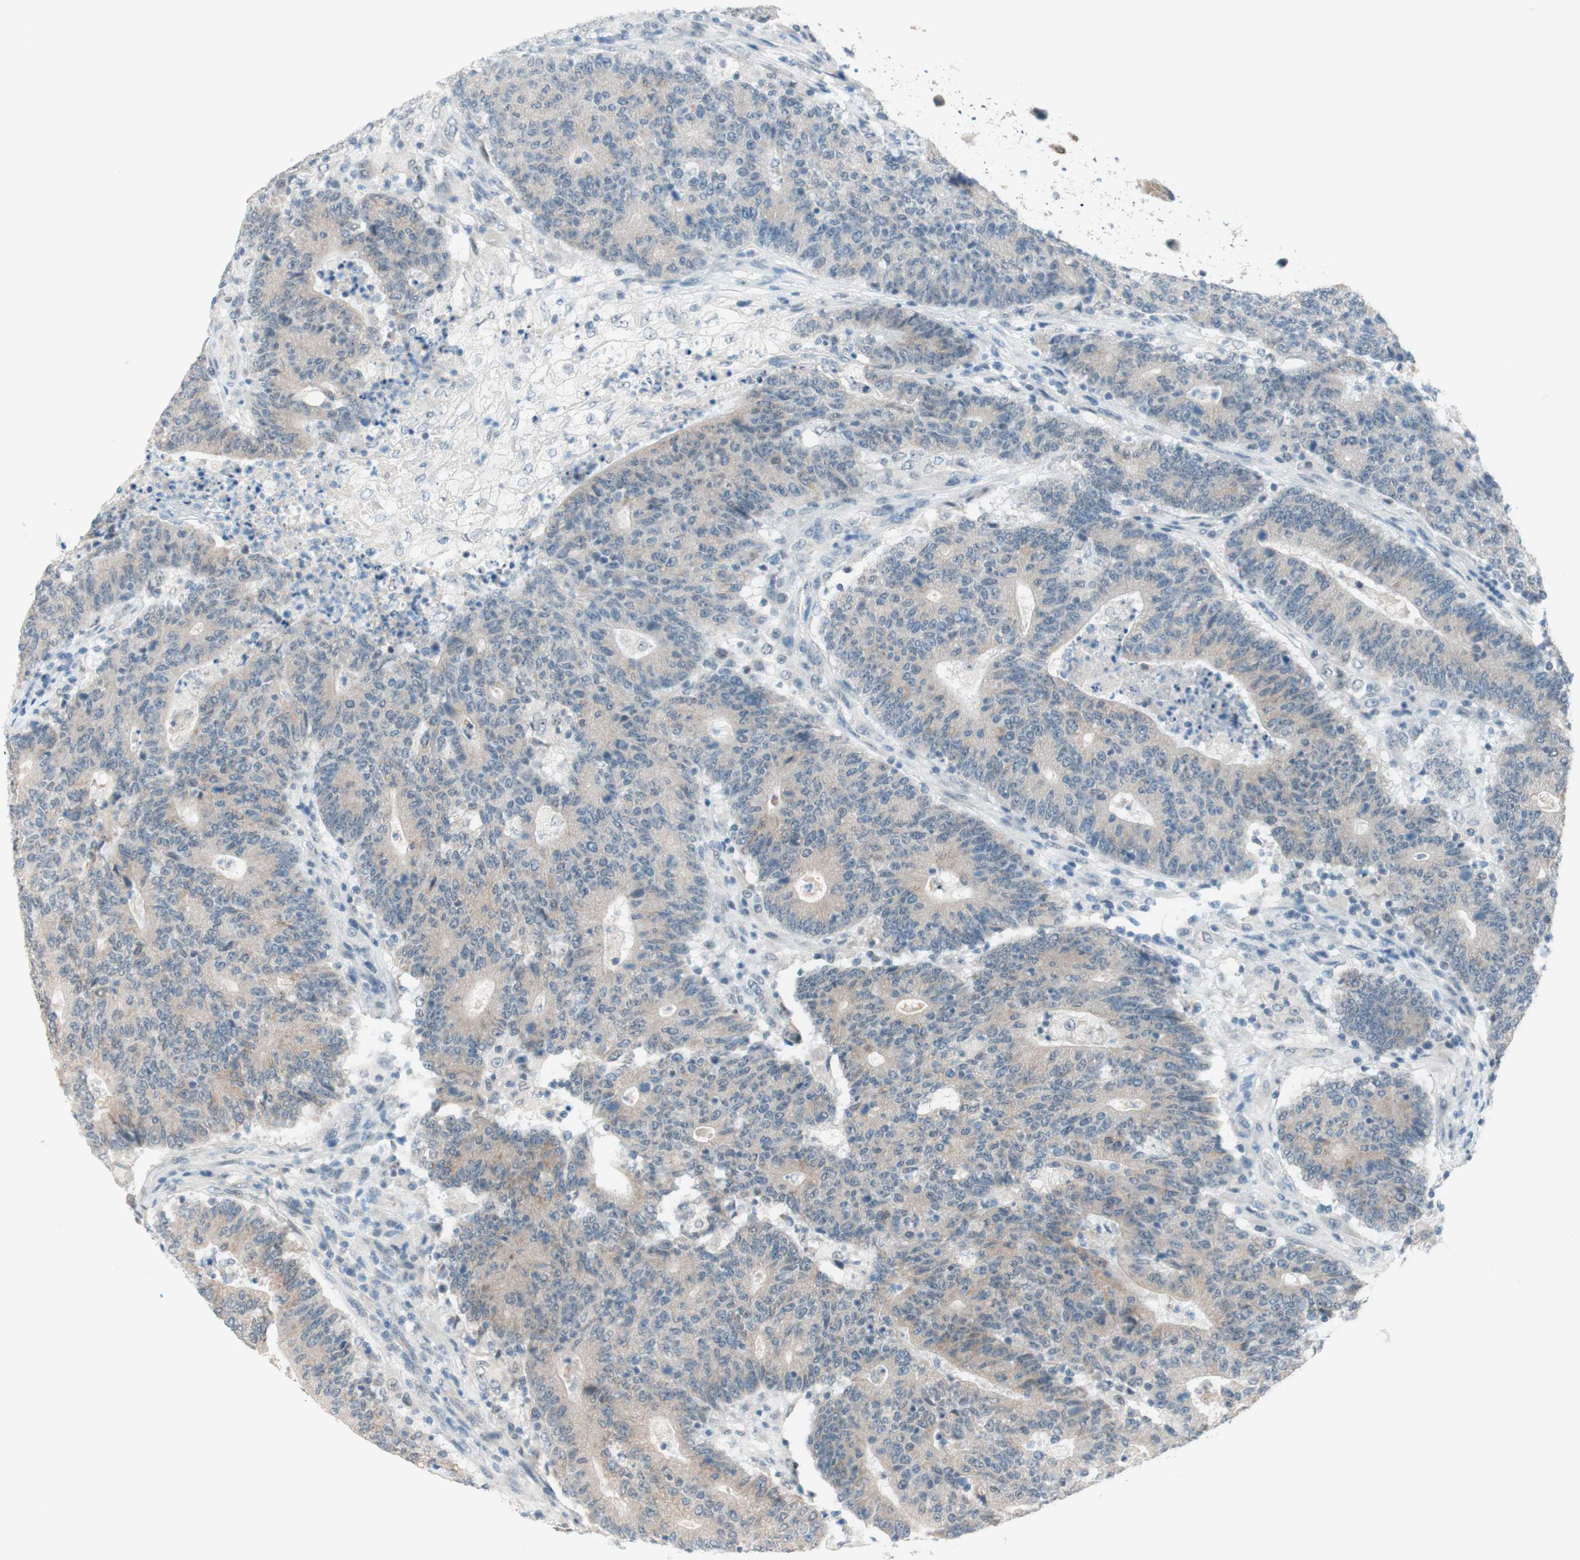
{"staining": {"intensity": "weak", "quantity": "<25%", "location": "cytoplasmic/membranous"}, "tissue": "colorectal cancer", "cell_type": "Tumor cells", "image_type": "cancer", "snomed": [{"axis": "morphology", "description": "Normal tissue, NOS"}, {"axis": "morphology", "description": "Adenocarcinoma, NOS"}, {"axis": "topography", "description": "Colon"}], "caption": "DAB (3,3'-diaminobenzidine) immunohistochemical staining of human adenocarcinoma (colorectal) displays no significant staining in tumor cells. Nuclei are stained in blue.", "gene": "JPH1", "patient": {"sex": "female", "age": 75}}